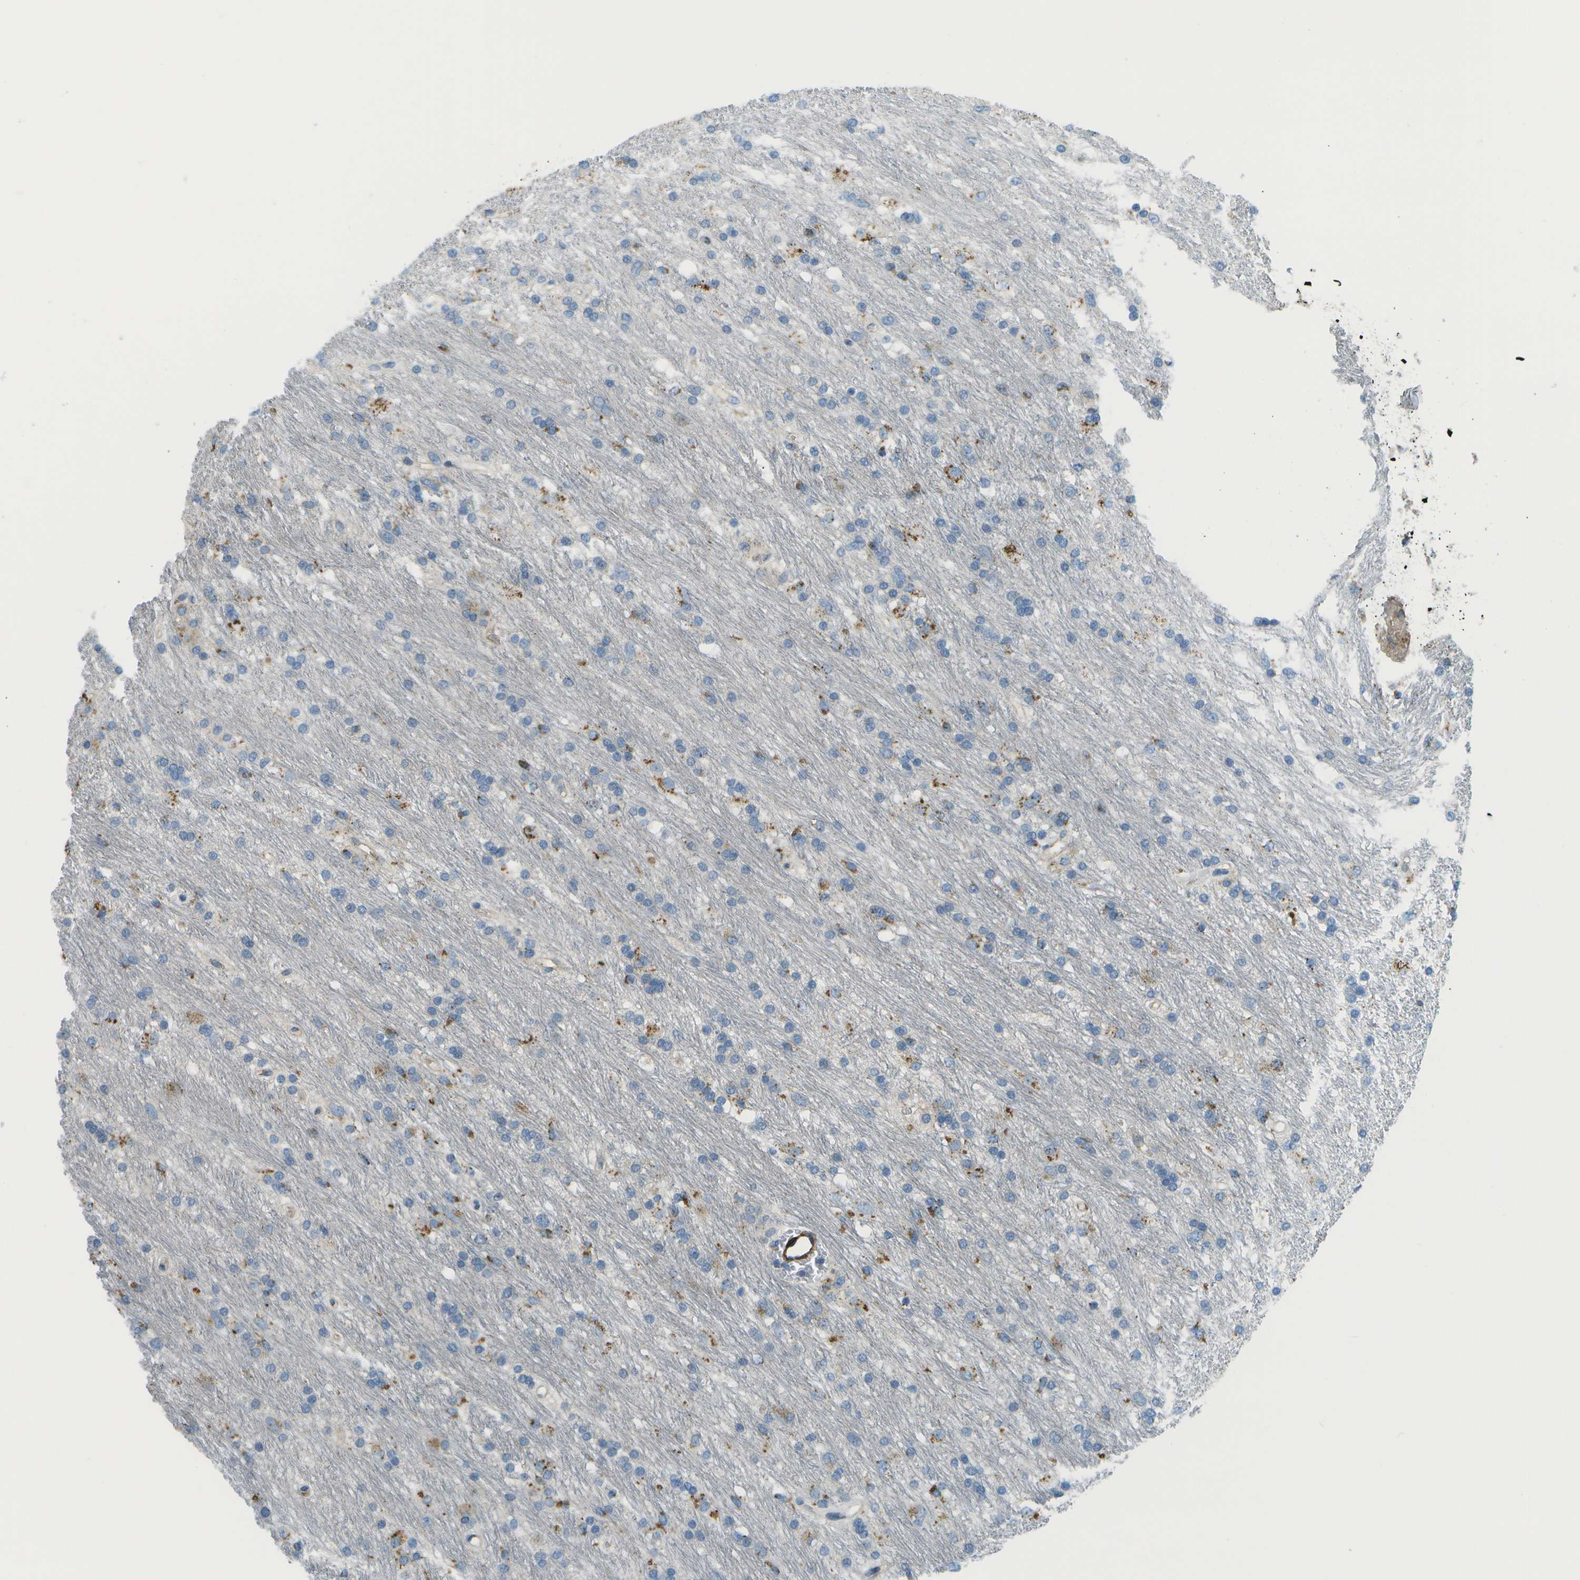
{"staining": {"intensity": "moderate", "quantity": "<25%", "location": "cytoplasmic/membranous"}, "tissue": "glioma", "cell_type": "Tumor cells", "image_type": "cancer", "snomed": [{"axis": "morphology", "description": "Glioma, malignant, Low grade"}, {"axis": "topography", "description": "Brain"}], "caption": "Moderate cytoplasmic/membranous expression for a protein is seen in approximately <25% of tumor cells of glioma using IHC.", "gene": "MYH11", "patient": {"sex": "male", "age": 77}}